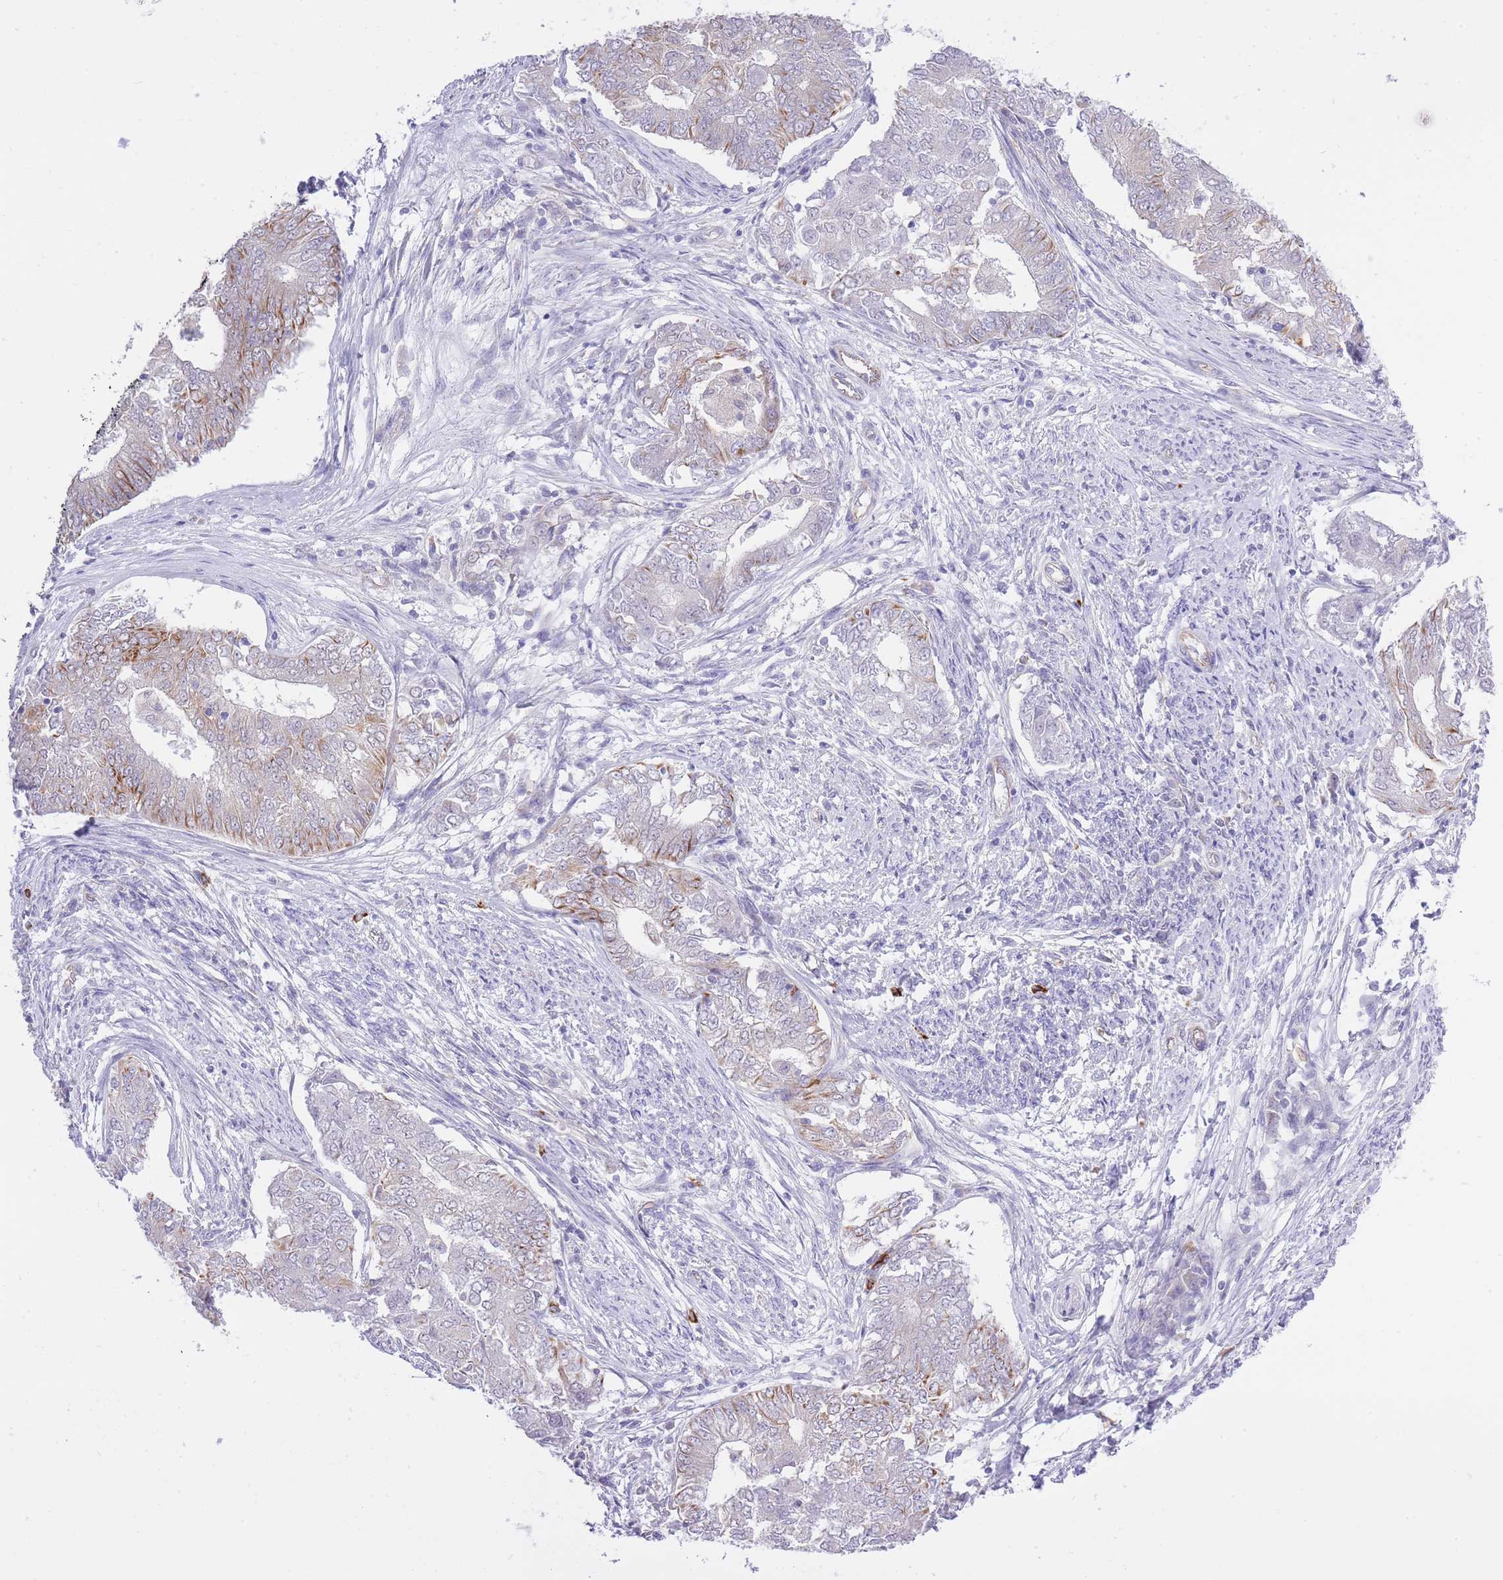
{"staining": {"intensity": "moderate", "quantity": "25%-75%", "location": "cytoplasmic/membranous"}, "tissue": "endometrial cancer", "cell_type": "Tumor cells", "image_type": "cancer", "snomed": [{"axis": "morphology", "description": "Adenocarcinoma, NOS"}, {"axis": "topography", "description": "Endometrium"}], "caption": "There is medium levels of moderate cytoplasmic/membranous positivity in tumor cells of endometrial cancer (adenocarcinoma), as demonstrated by immunohistochemical staining (brown color).", "gene": "MEIOSIN", "patient": {"sex": "female", "age": 62}}